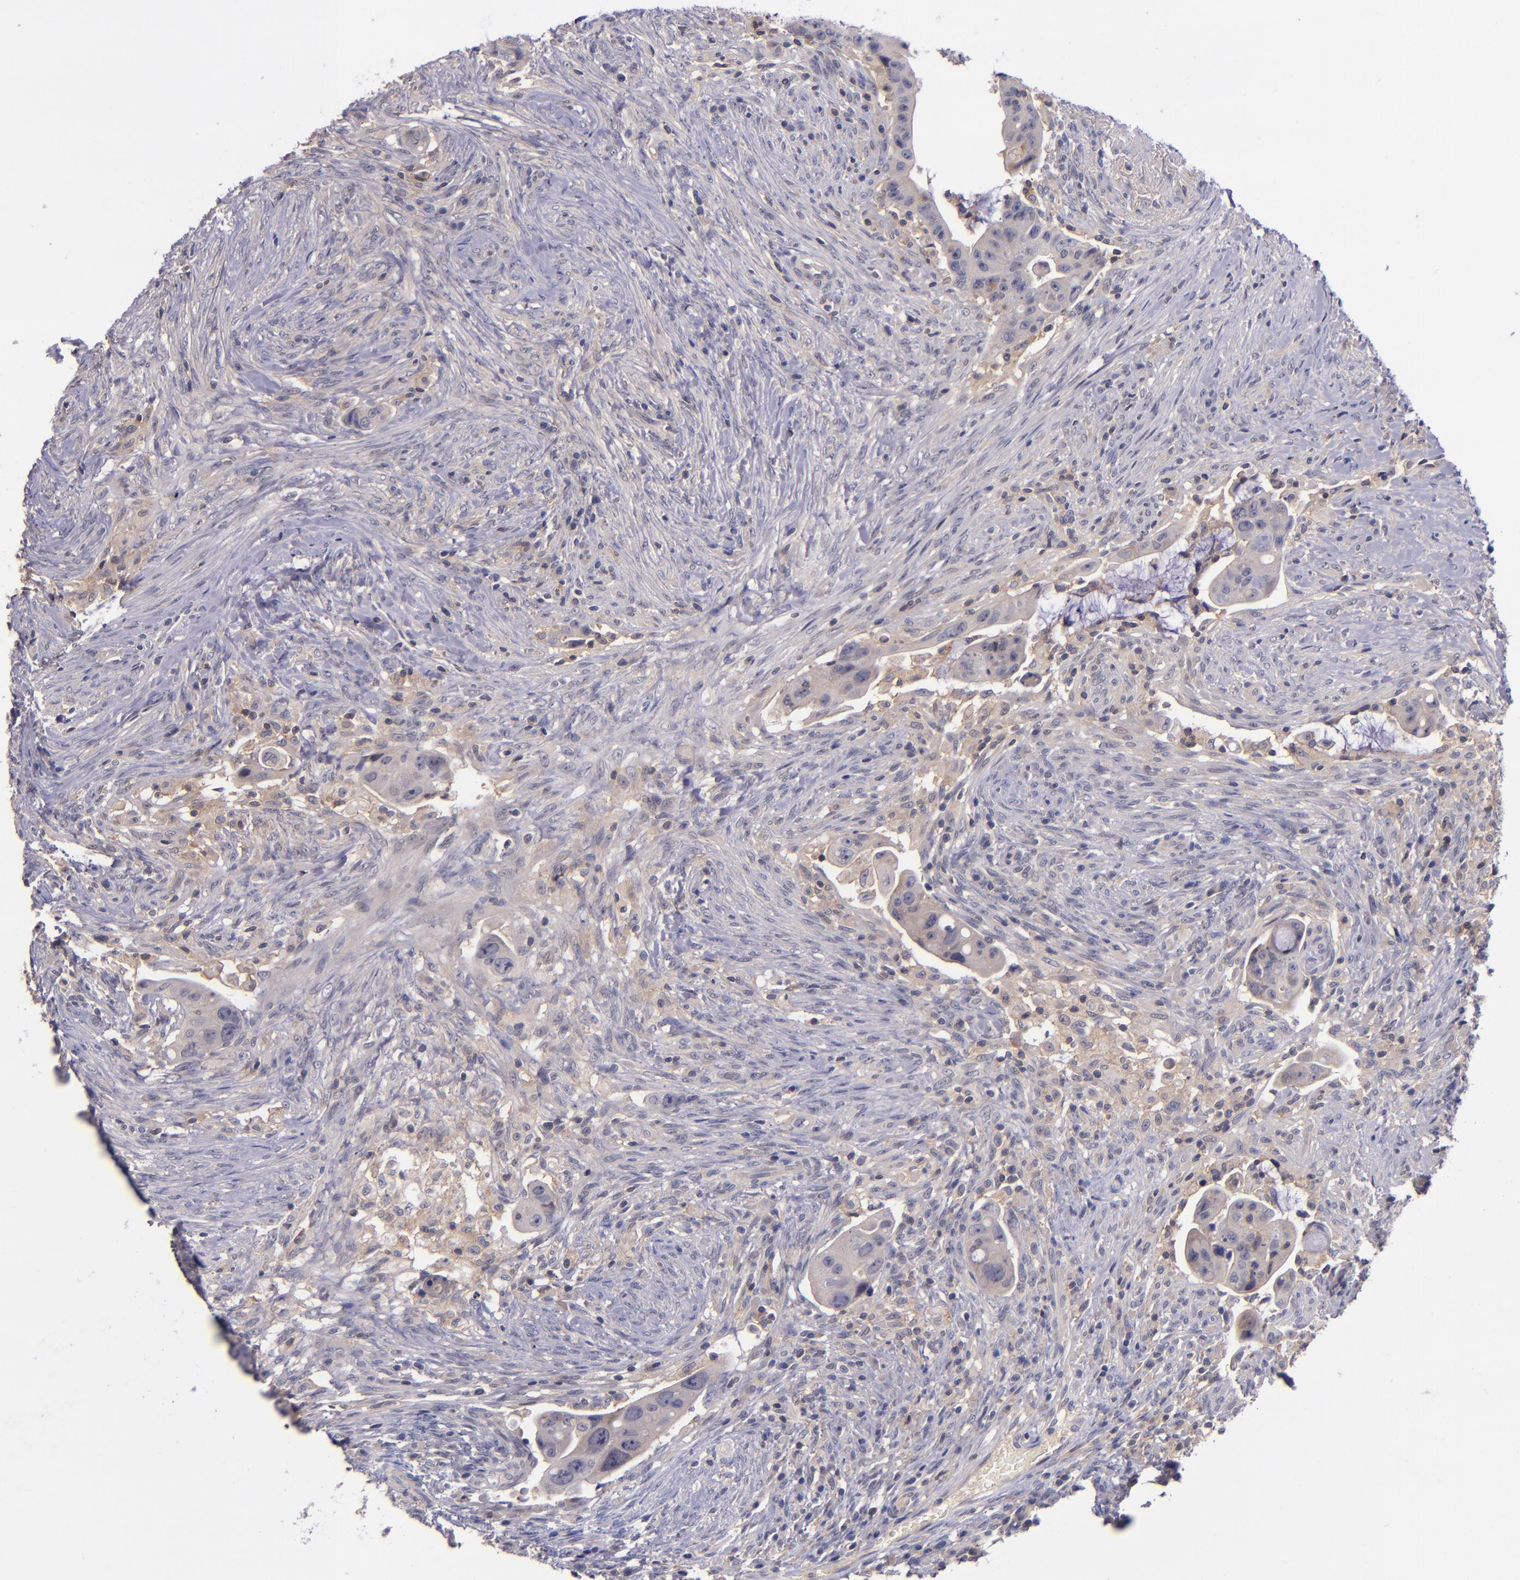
{"staining": {"intensity": "weak", "quantity": ">75%", "location": "cytoplasmic/membranous"}, "tissue": "colorectal cancer", "cell_type": "Tumor cells", "image_type": "cancer", "snomed": [{"axis": "morphology", "description": "Adenocarcinoma, NOS"}, {"axis": "topography", "description": "Rectum"}], "caption": "Approximately >75% of tumor cells in colorectal cancer (adenocarcinoma) demonstrate weak cytoplasmic/membranous protein positivity as visualized by brown immunohistochemical staining.", "gene": "RBP4", "patient": {"sex": "female", "age": 71}}